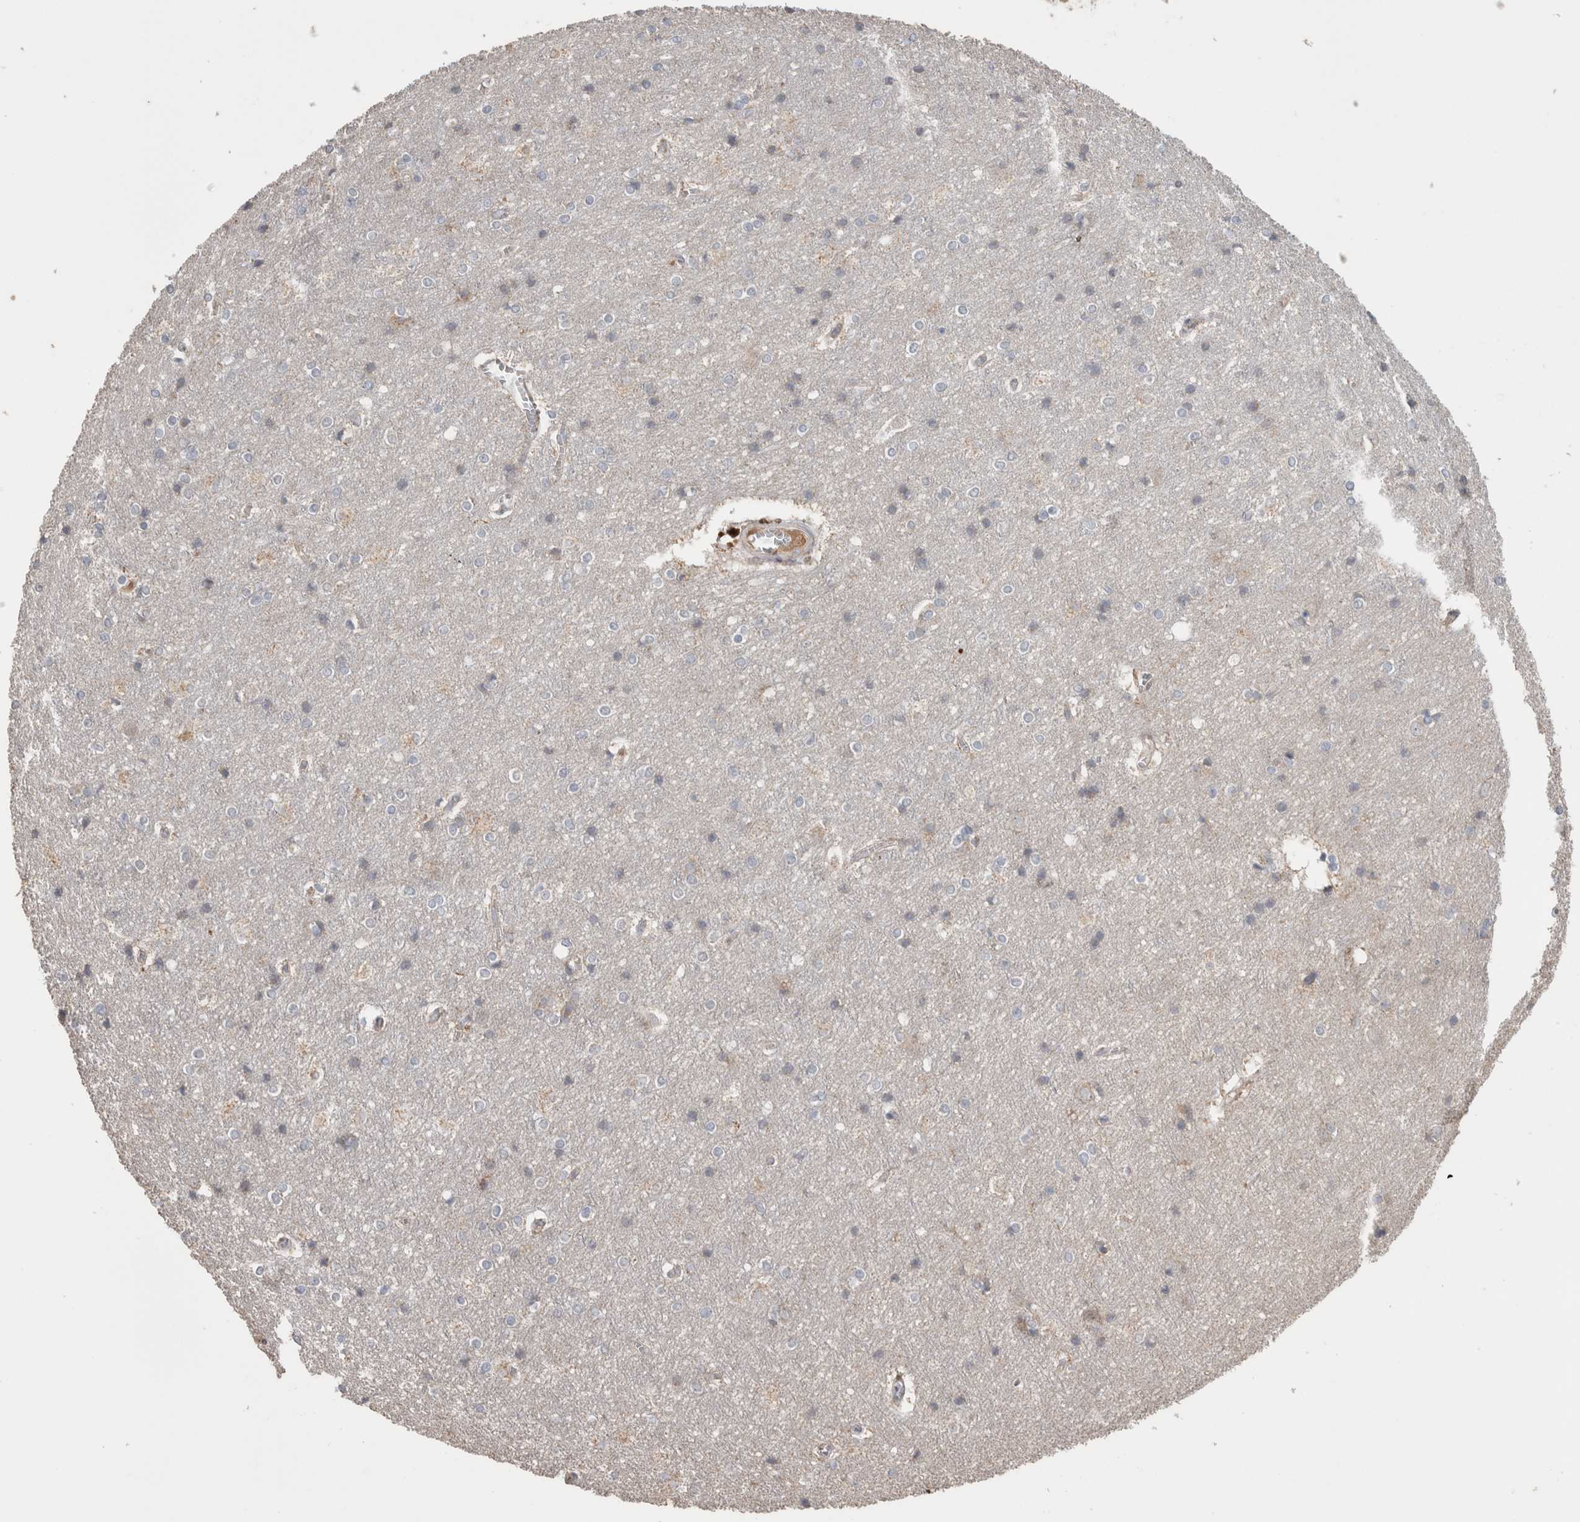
{"staining": {"intensity": "weak", "quantity": ">75%", "location": "cytoplasmic/membranous"}, "tissue": "cerebral cortex", "cell_type": "Endothelial cells", "image_type": "normal", "snomed": [{"axis": "morphology", "description": "Normal tissue, NOS"}, {"axis": "topography", "description": "Cerebral cortex"}], "caption": "Immunohistochemistry (DAB (3,3'-diaminobenzidine)) staining of normal cerebral cortex demonstrates weak cytoplasmic/membranous protein positivity in approximately >75% of endothelial cells. Using DAB (brown) and hematoxylin (blue) stains, captured at high magnification using brightfield microscopy.", "gene": "SCO1", "patient": {"sex": "male", "age": 54}}